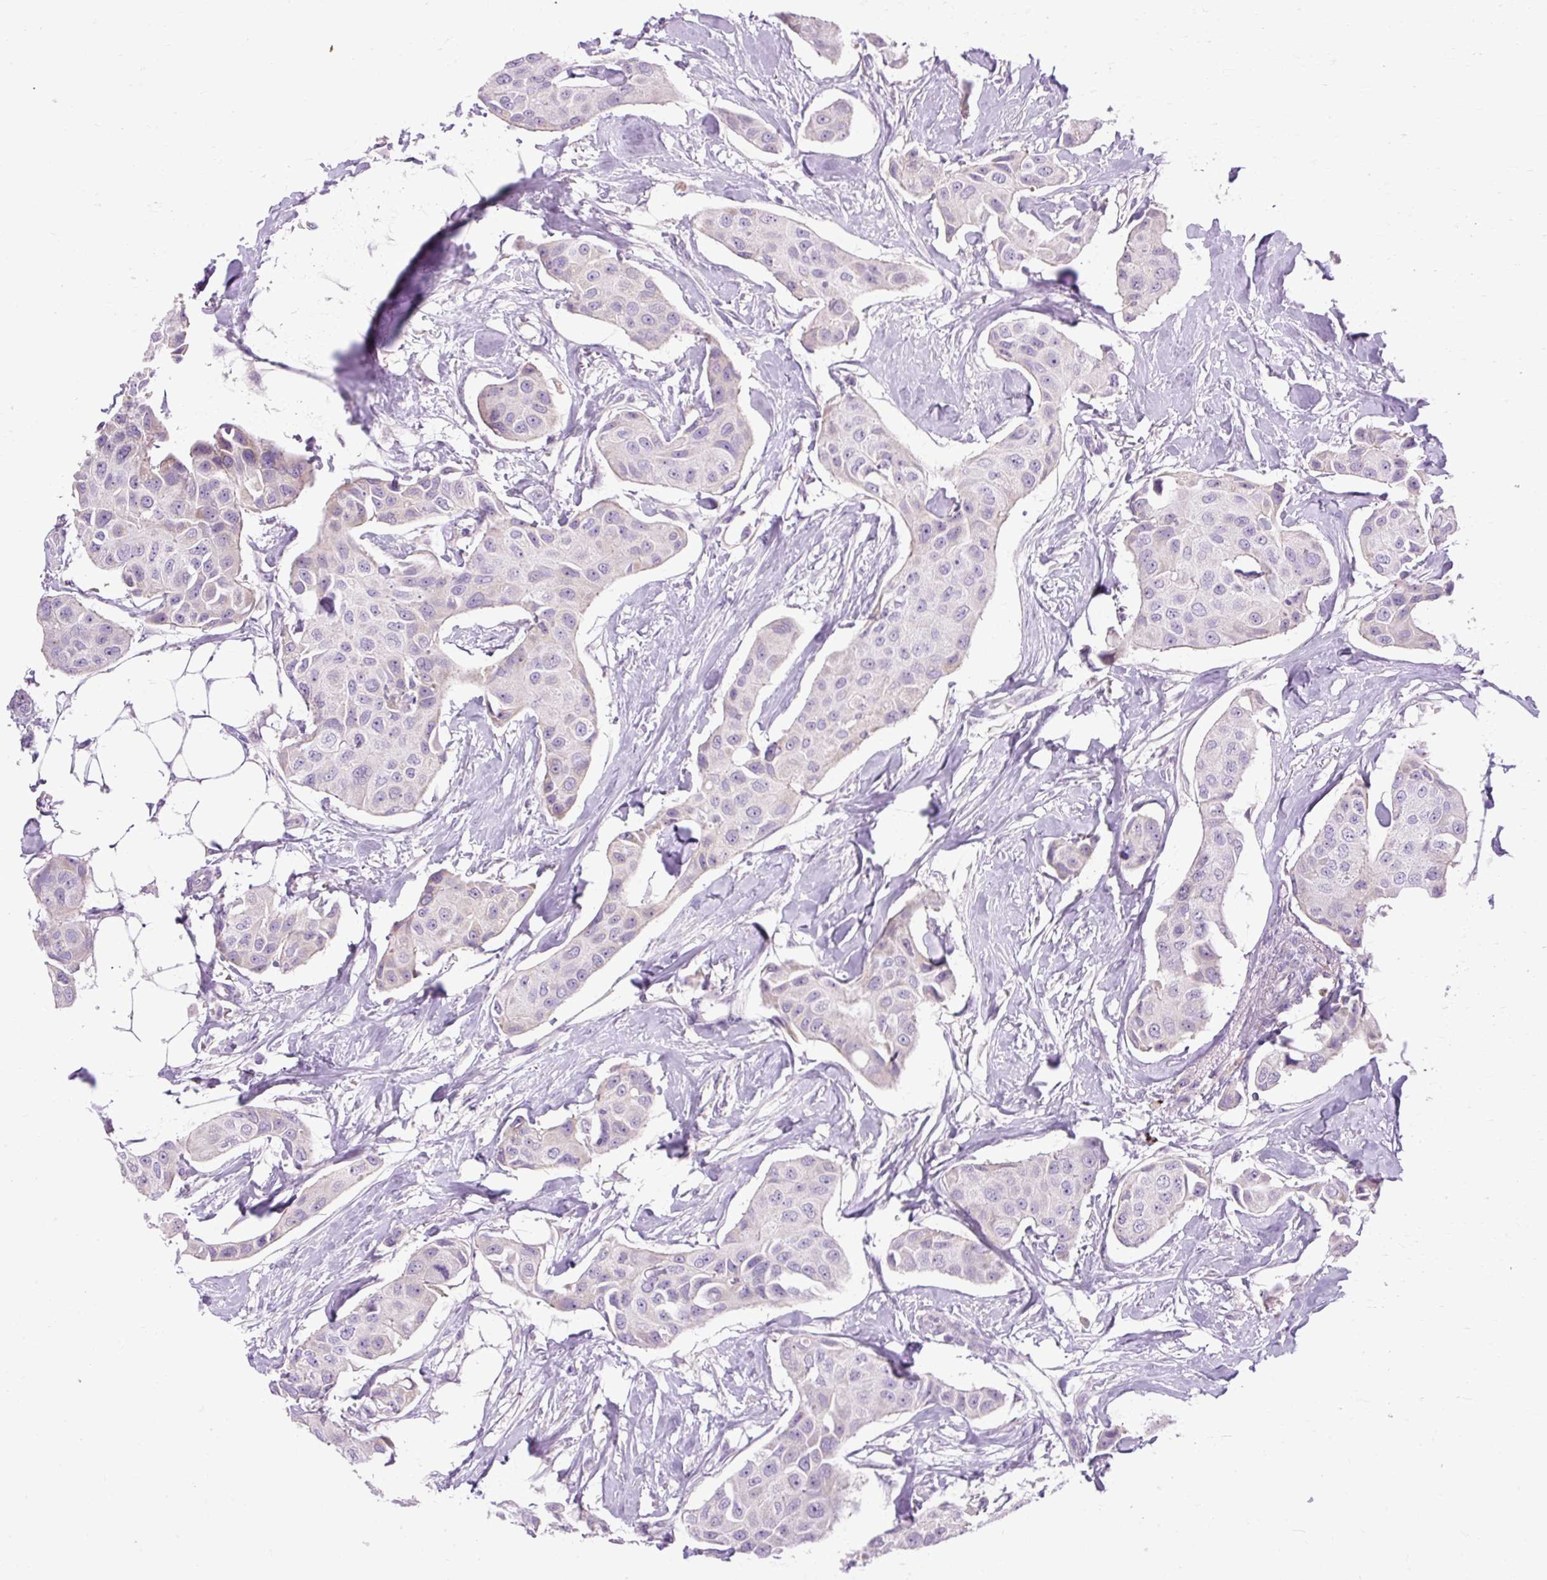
{"staining": {"intensity": "negative", "quantity": "none", "location": "none"}, "tissue": "breast cancer", "cell_type": "Tumor cells", "image_type": "cancer", "snomed": [{"axis": "morphology", "description": "Duct carcinoma"}, {"axis": "topography", "description": "Breast"}, {"axis": "topography", "description": "Lymph node"}], "caption": "Immunohistochemistry (IHC) image of human breast invasive ductal carcinoma stained for a protein (brown), which demonstrates no positivity in tumor cells. (DAB immunohistochemistry (IHC), high magnification).", "gene": "ARRDC2", "patient": {"sex": "female", "age": 80}}